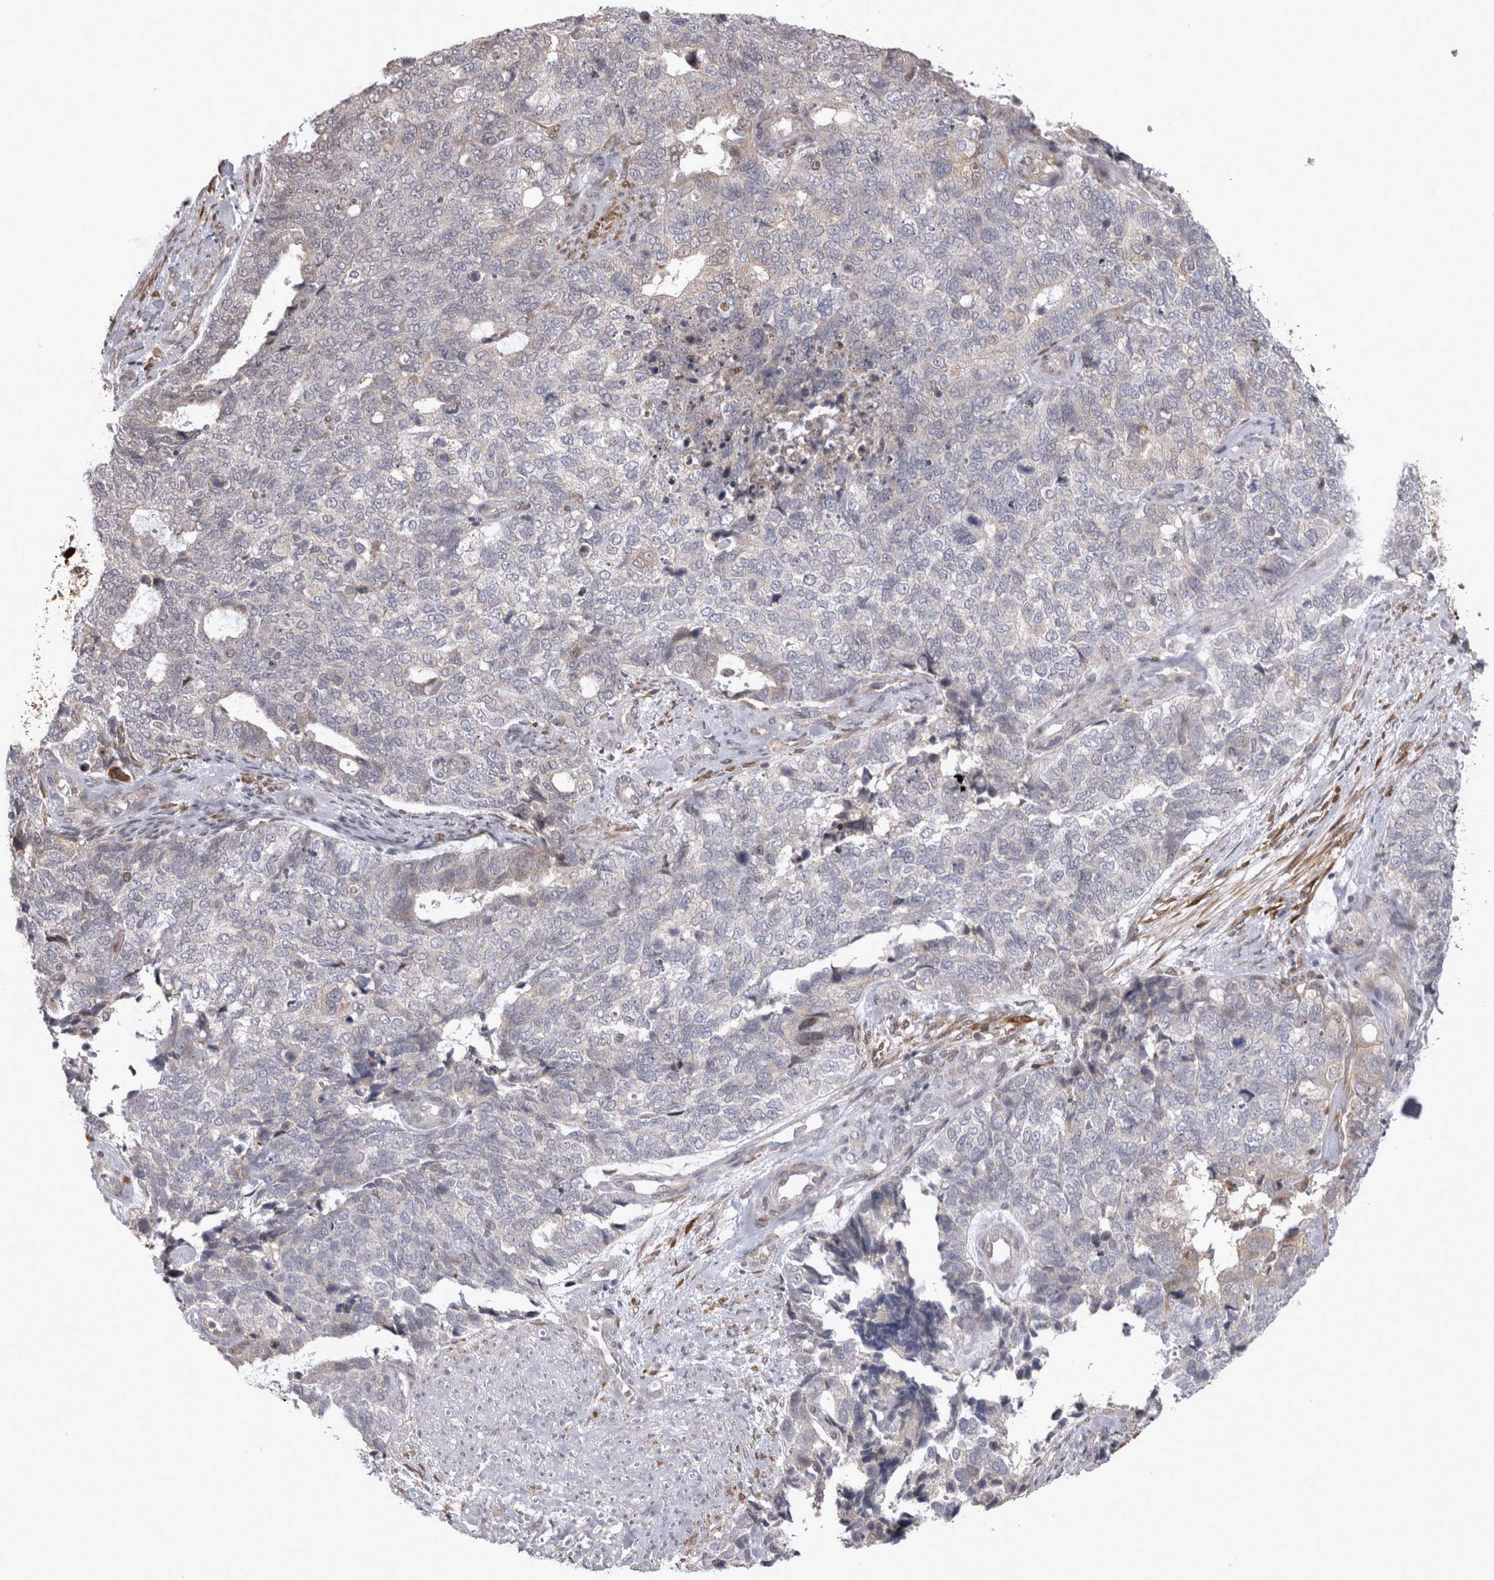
{"staining": {"intensity": "negative", "quantity": "none", "location": "none"}, "tissue": "cervical cancer", "cell_type": "Tumor cells", "image_type": "cancer", "snomed": [{"axis": "morphology", "description": "Squamous cell carcinoma, NOS"}, {"axis": "topography", "description": "Cervix"}], "caption": "A high-resolution photomicrograph shows immunohistochemistry staining of cervical cancer (squamous cell carcinoma), which shows no significant expression in tumor cells. The staining is performed using DAB brown chromogen with nuclei counter-stained in using hematoxylin.", "gene": "CHIC2", "patient": {"sex": "female", "age": 63}}